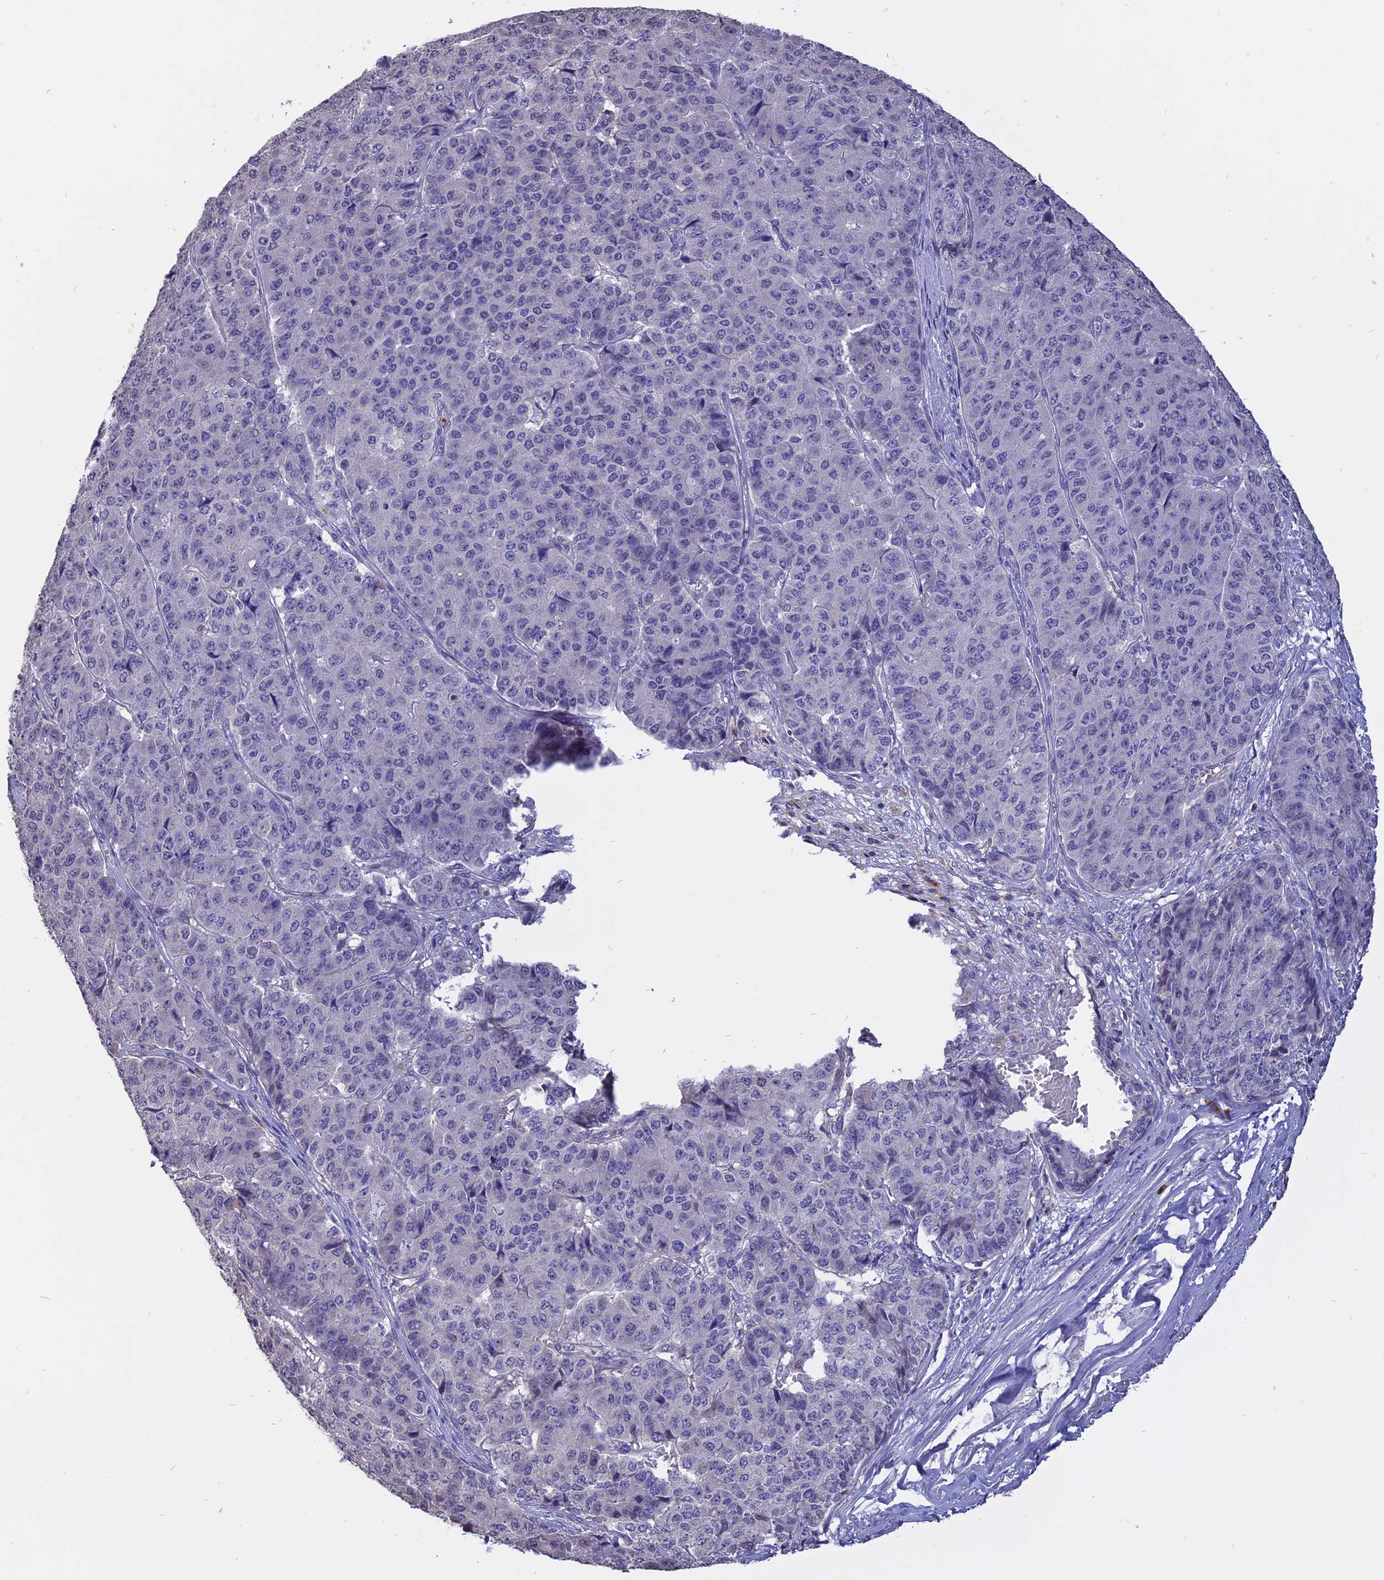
{"staining": {"intensity": "negative", "quantity": "none", "location": "none"}, "tissue": "pancreatic cancer", "cell_type": "Tumor cells", "image_type": "cancer", "snomed": [{"axis": "morphology", "description": "Adenocarcinoma, NOS"}, {"axis": "topography", "description": "Pancreas"}], "caption": "Tumor cells show no significant protein expression in pancreatic cancer (adenocarcinoma).", "gene": "CARMIL2", "patient": {"sex": "male", "age": 50}}